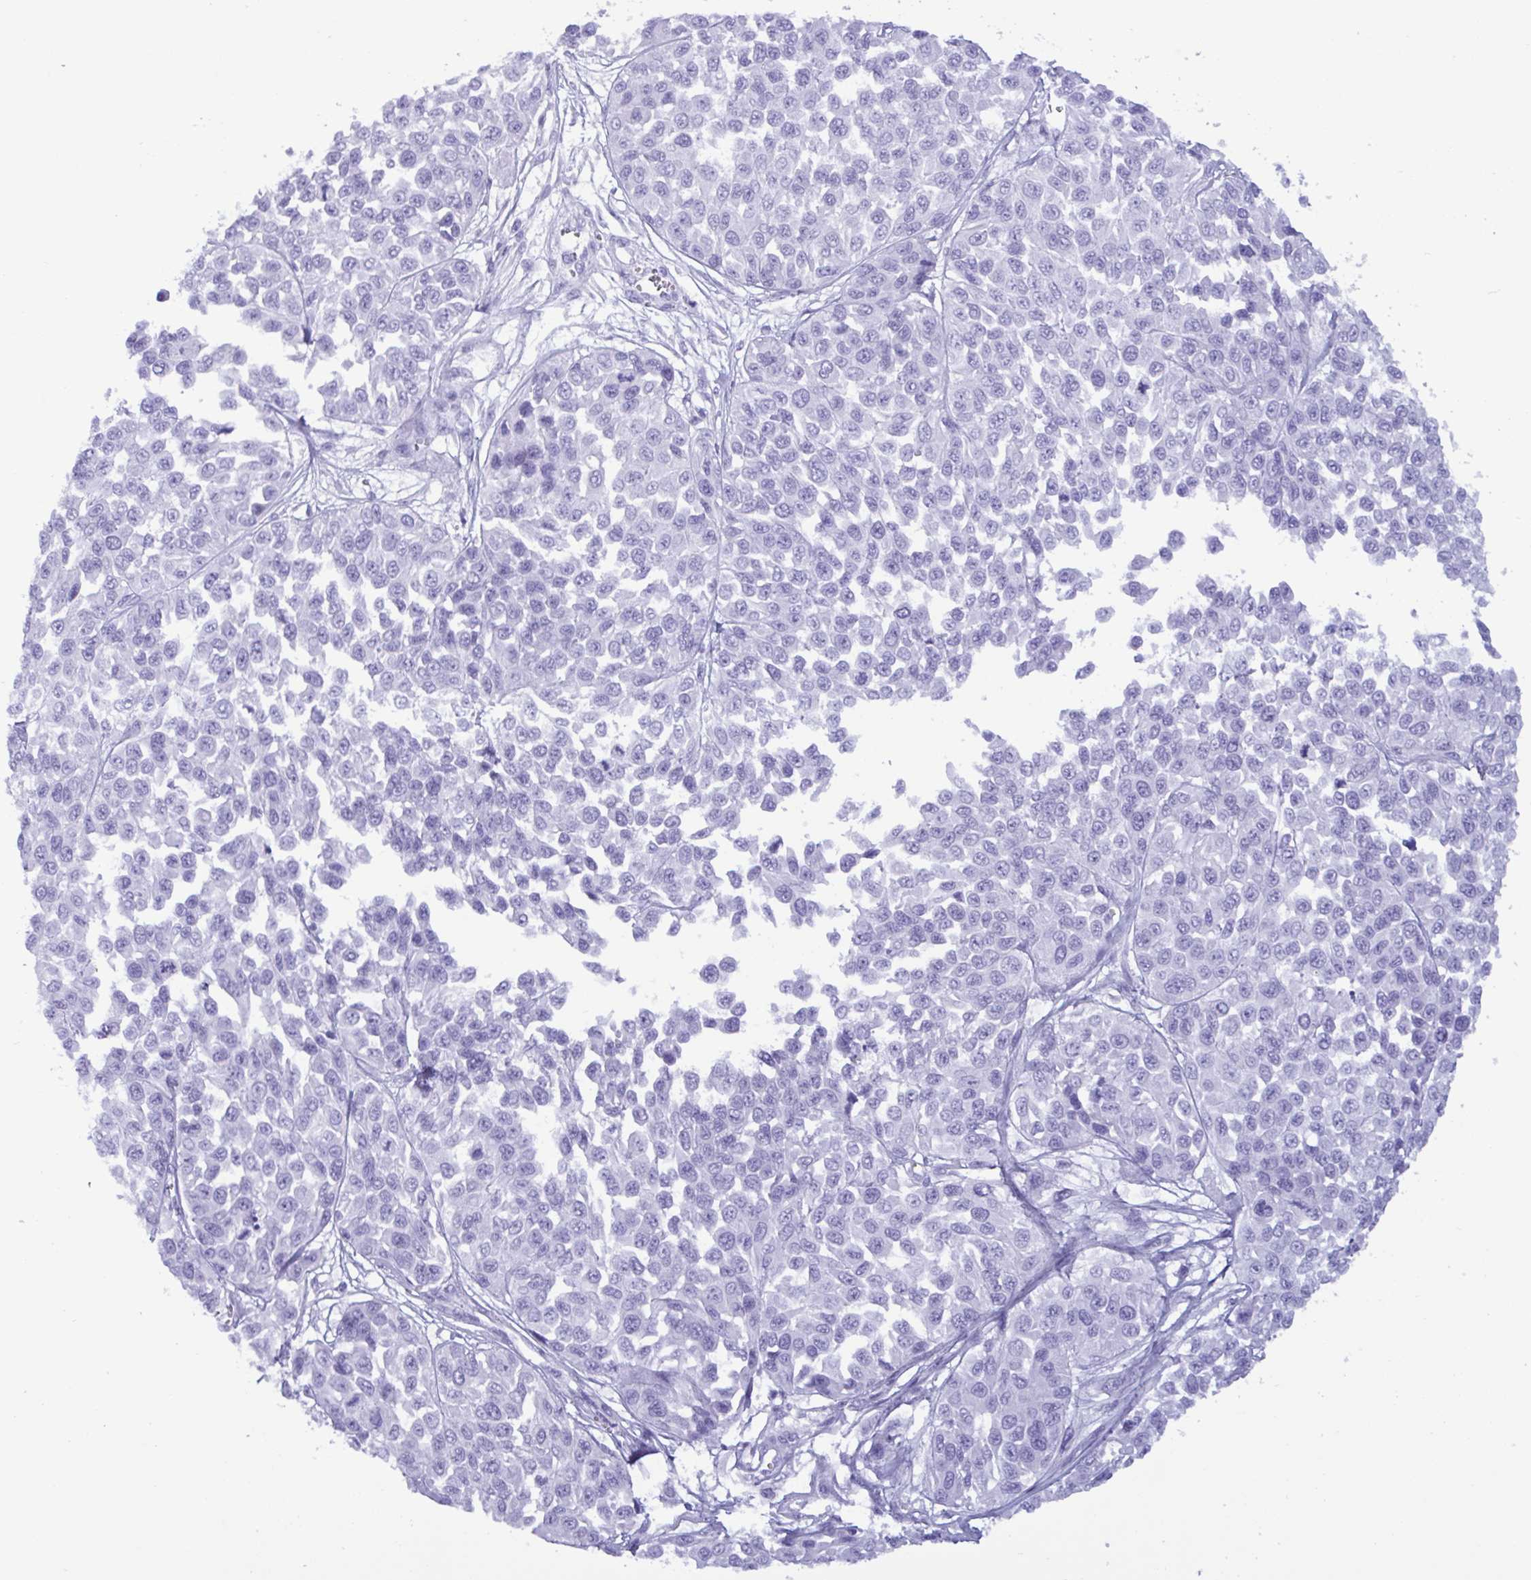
{"staining": {"intensity": "negative", "quantity": "none", "location": "none"}, "tissue": "melanoma", "cell_type": "Tumor cells", "image_type": "cancer", "snomed": [{"axis": "morphology", "description": "Malignant melanoma, NOS"}, {"axis": "topography", "description": "Skin"}], "caption": "Human malignant melanoma stained for a protein using immunohistochemistry shows no staining in tumor cells.", "gene": "MRGPRG", "patient": {"sex": "male", "age": 62}}